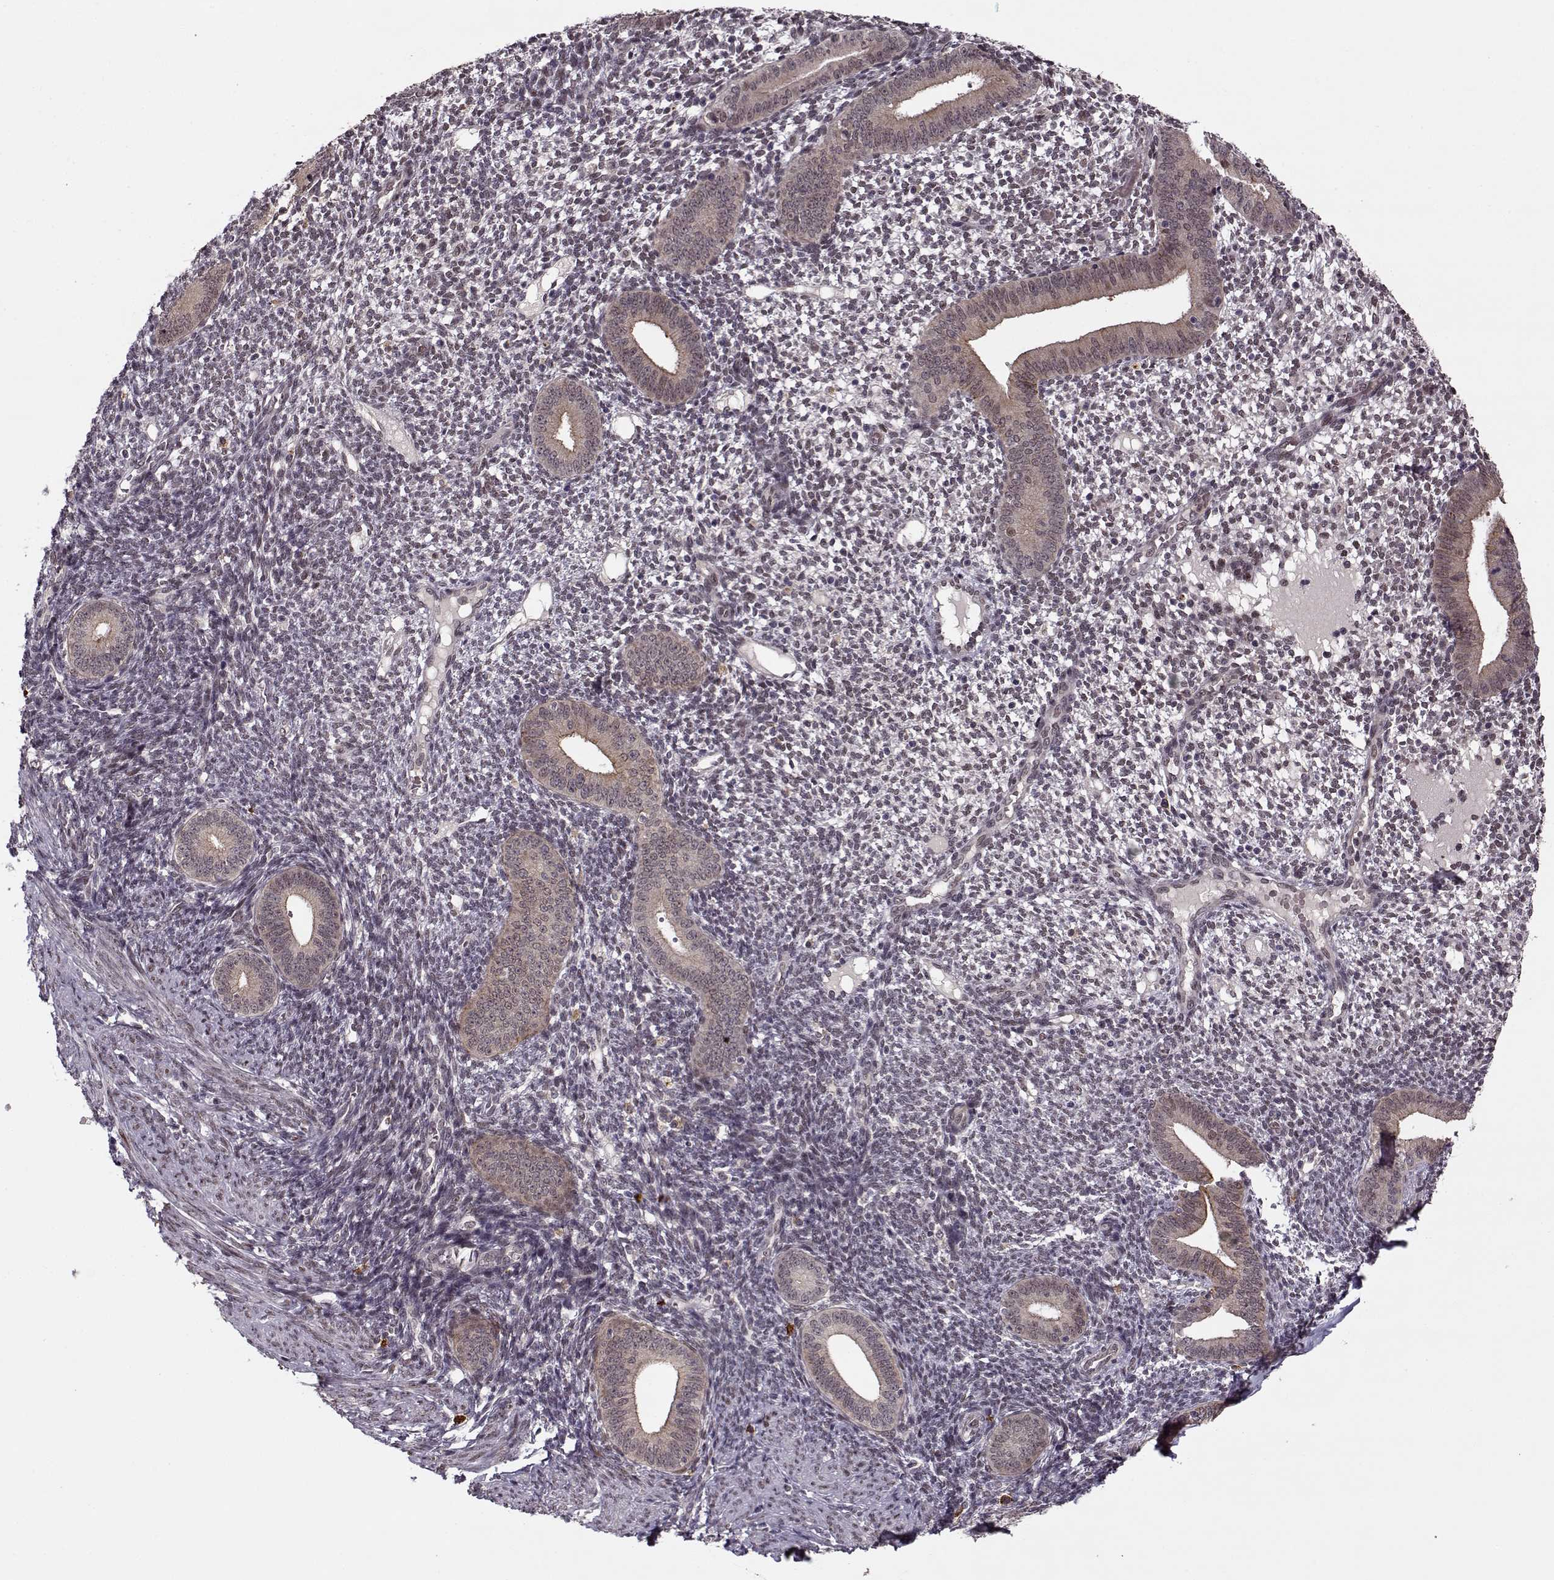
{"staining": {"intensity": "negative", "quantity": "none", "location": "none"}, "tissue": "endometrium", "cell_type": "Cells in endometrial stroma", "image_type": "normal", "snomed": [{"axis": "morphology", "description": "Normal tissue, NOS"}, {"axis": "topography", "description": "Endometrium"}], "caption": "A micrograph of human endometrium is negative for staining in cells in endometrial stroma. Nuclei are stained in blue.", "gene": "DENND4B", "patient": {"sex": "female", "age": 40}}